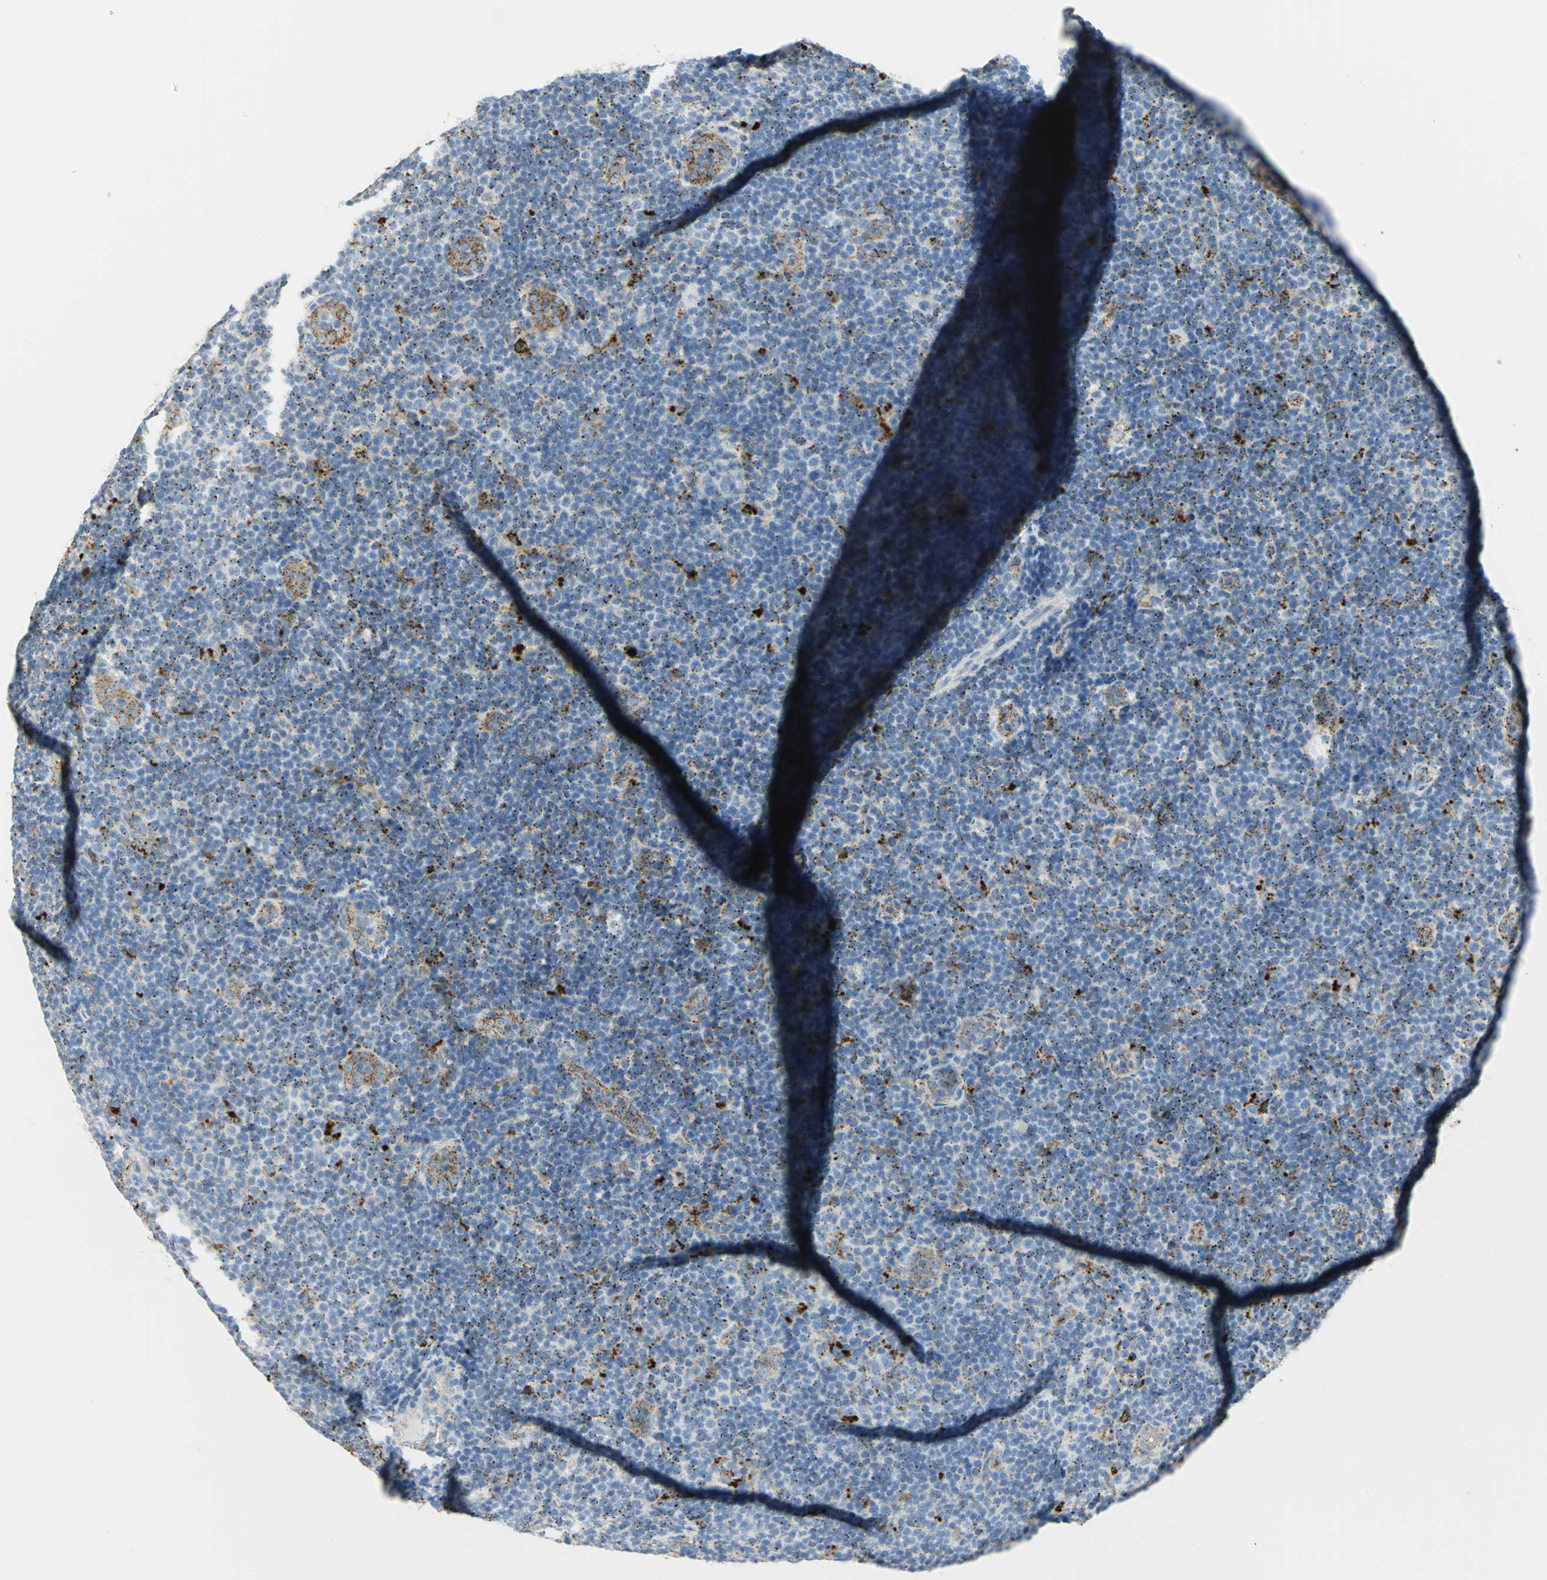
{"staining": {"intensity": "moderate", "quantity": "<25%", "location": "cytoplasmic/membranous"}, "tissue": "lymphoma", "cell_type": "Tumor cells", "image_type": "cancer", "snomed": [{"axis": "morphology", "description": "Malignant lymphoma, non-Hodgkin's type, Low grade"}, {"axis": "topography", "description": "Lymph node"}], "caption": "A brown stain labels moderate cytoplasmic/membranous expression of a protein in human malignant lymphoma, non-Hodgkin's type (low-grade) tumor cells.", "gene": "ARSA", "patient": {"sex": "male", "age": 83}}